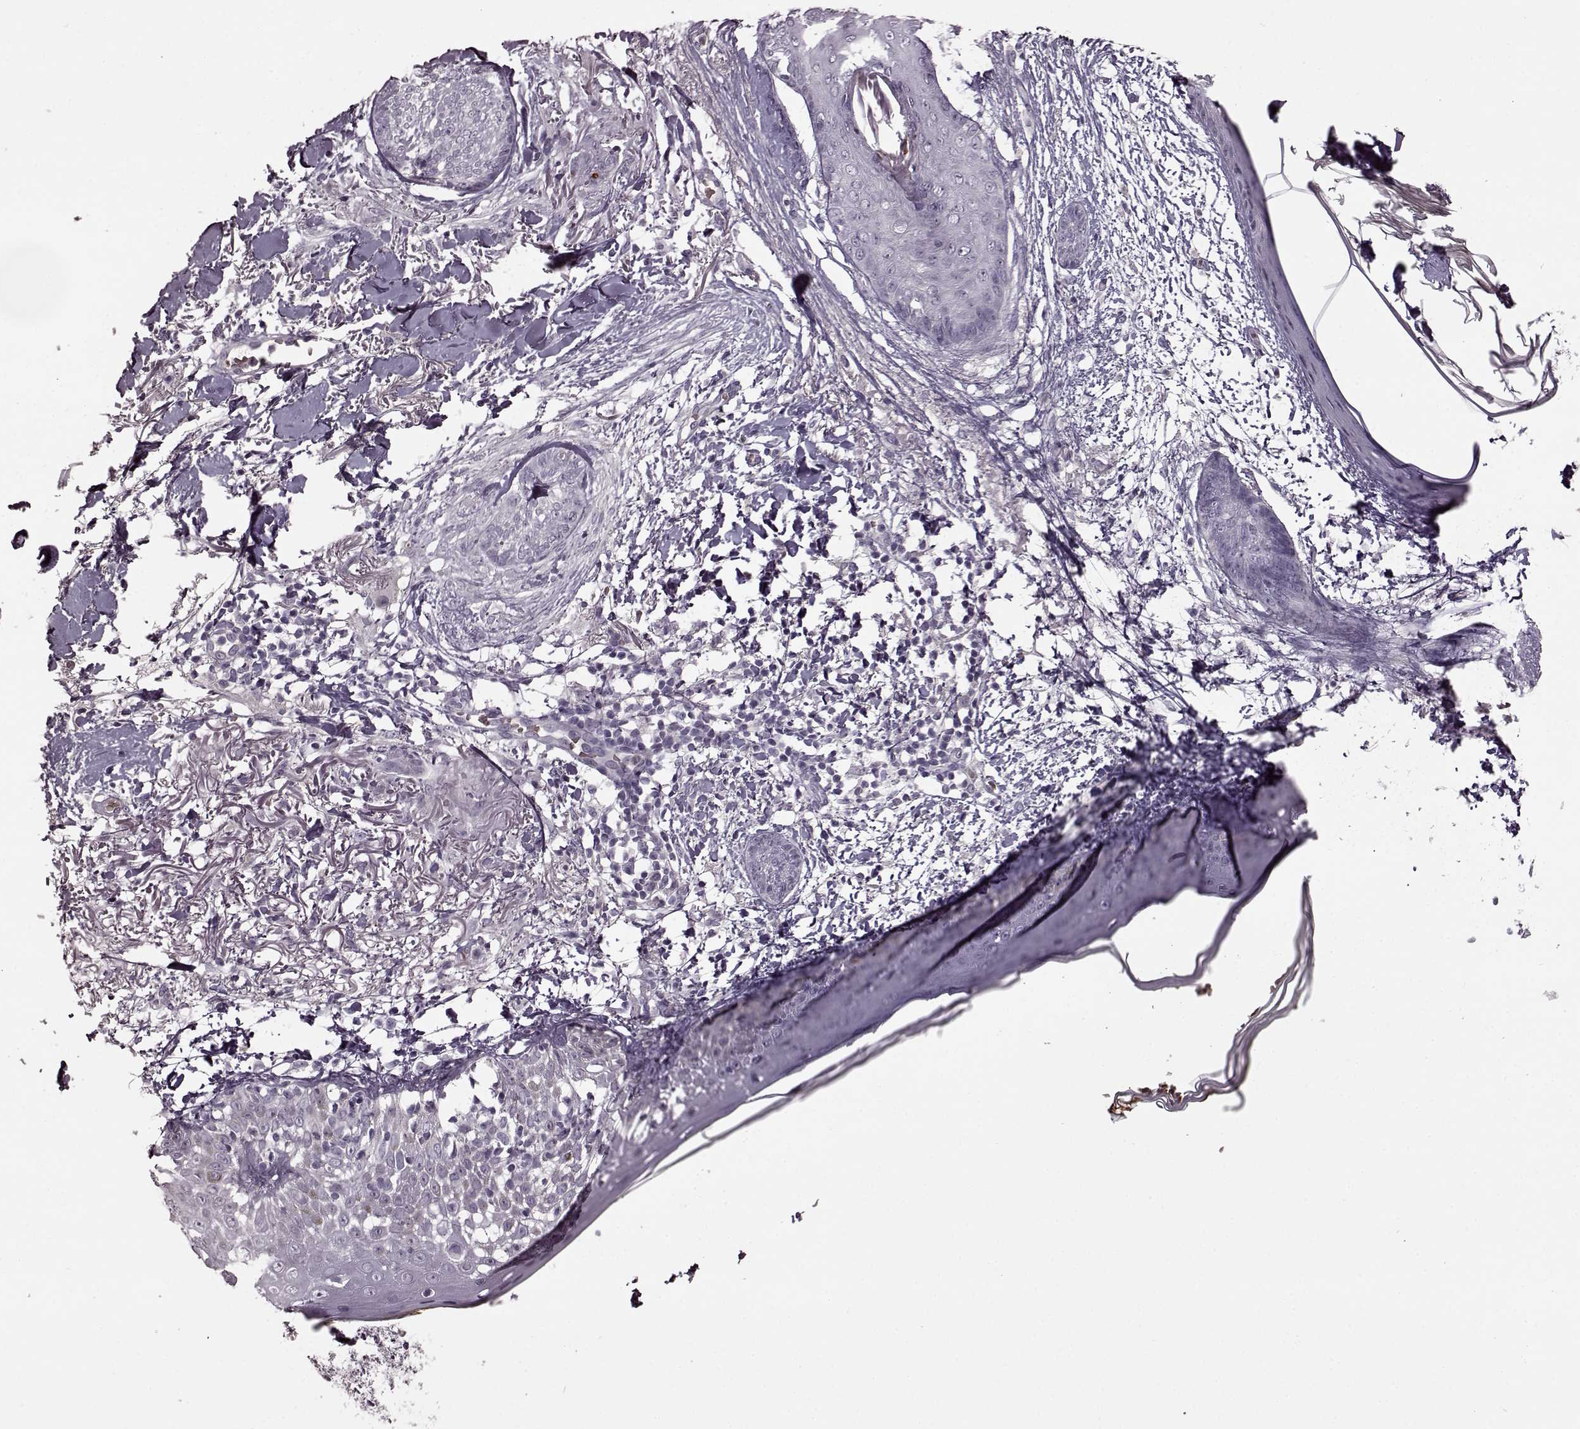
{"staining": {"intensity": "negative", "quantity": "none", "location": "none"}, "tissue": "skin cancer", "cell_type": "Tumor cells", "image_type": "cancer", "snomed": [{"axis": "morphology", "description": "Normal tissue, NOS"}, {"axis": "morphology", "description": "Basal cell carcinoma"}, {"axis": "topography", "description": "Skin"}], "caption": "Immunohistochemistry (IHC) micrograph of skin cancer stained for a protein (brown), which shows no expression in tumor cells.", "gene": "CNGA3", "patient": {"sex": "male", "age": 84}}